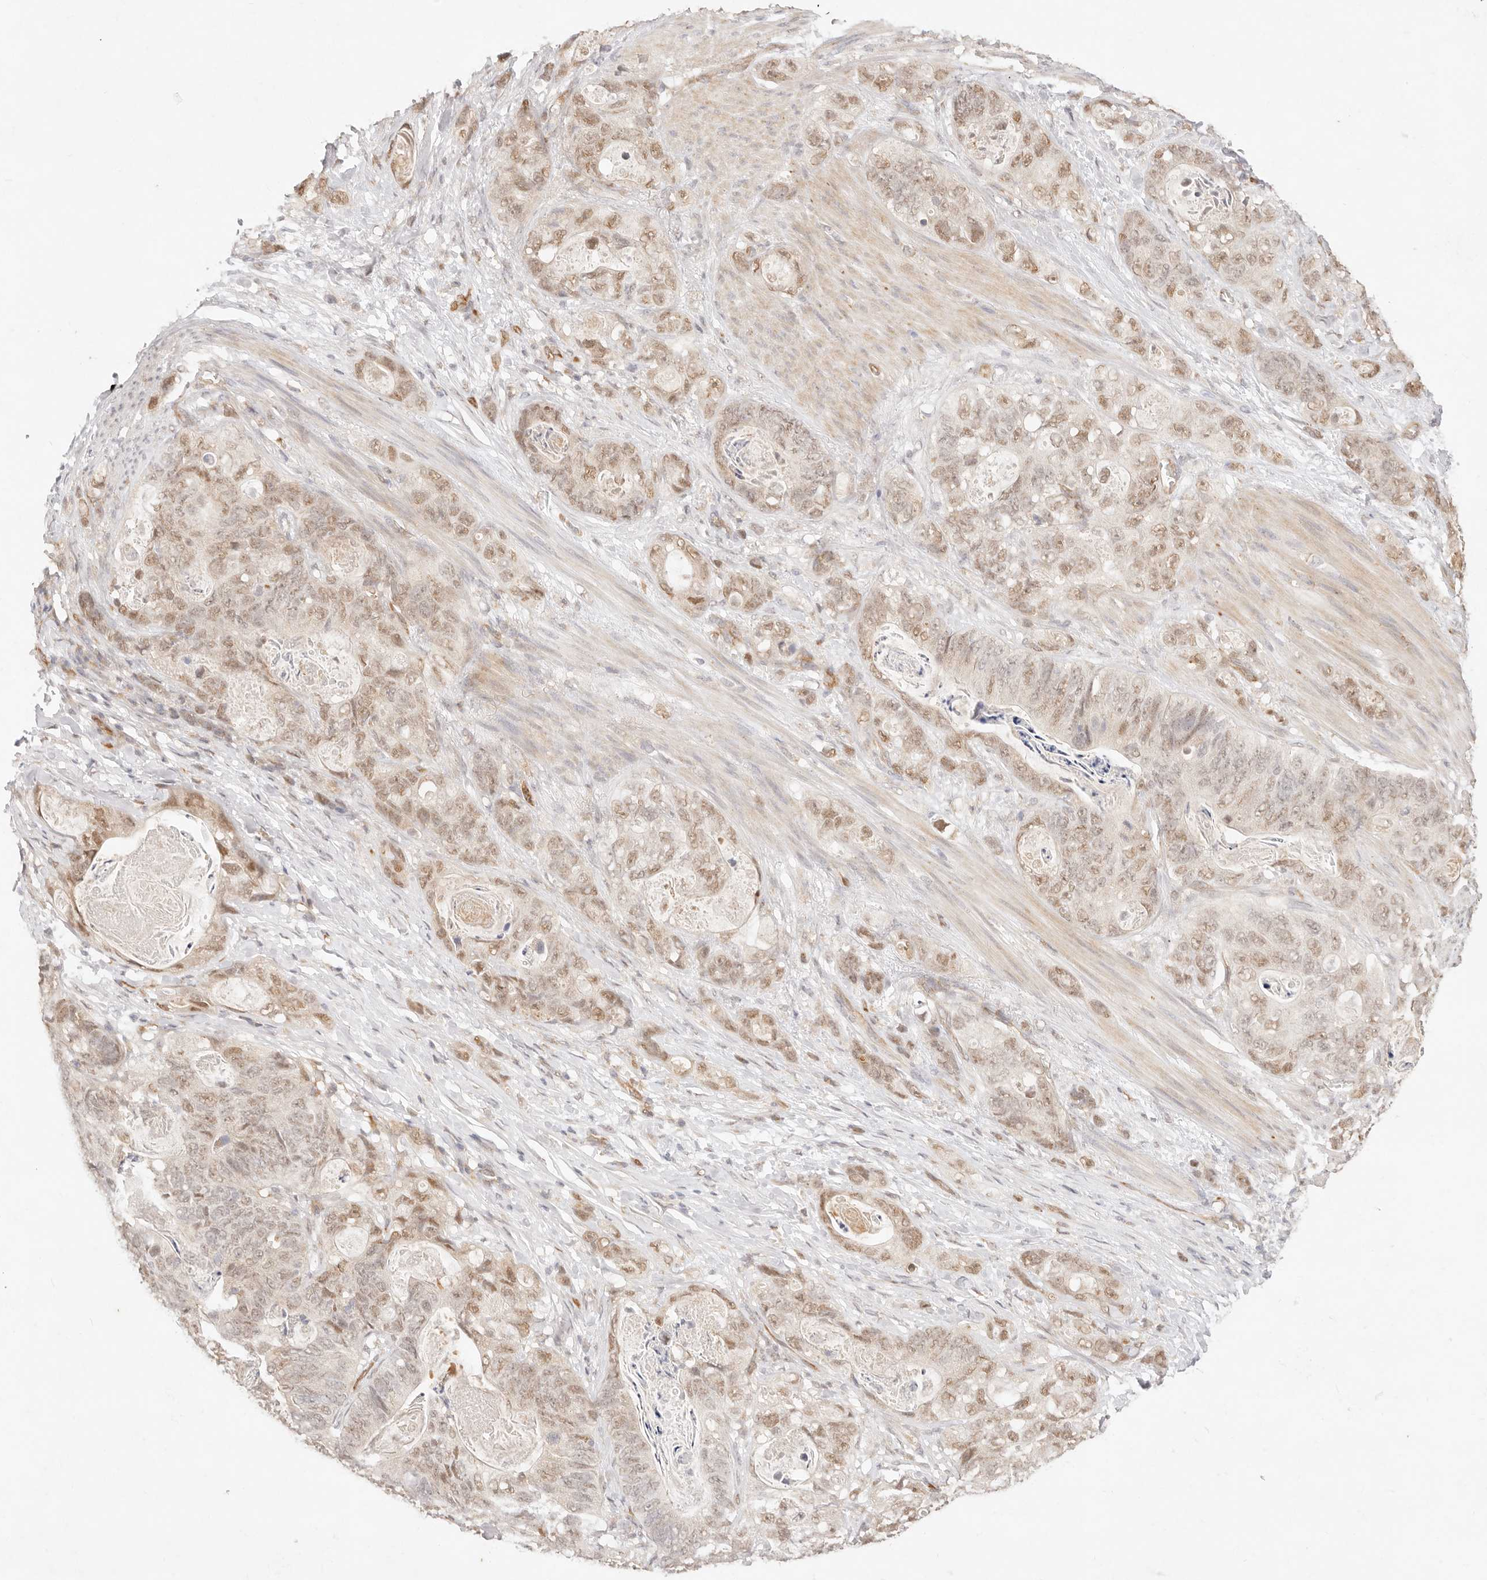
{"staining": {"intensity": "moderate", "quantity": "25%-75%", "location": "nuclear"}, "tissue": "stomach cancer", "cell_type": "Tumor cells", "image_type": "cancer", "snomed": [{"axis": "morphology", "description": "Normal tissue, NOS"}, {"axis": "morphology", "description": "Adenocarcinoma, NOS"}, {"axis": "topography", "description": "Stomach"}], "caption": "Immunohistochemical staining of human stomach adenocarcinoma displays medium levels of moderate nuclear protein staining in approximately 25%-75% of tumor cells.", "gene": "GPR156", "patient": {"sex": "female", "age": 89}}